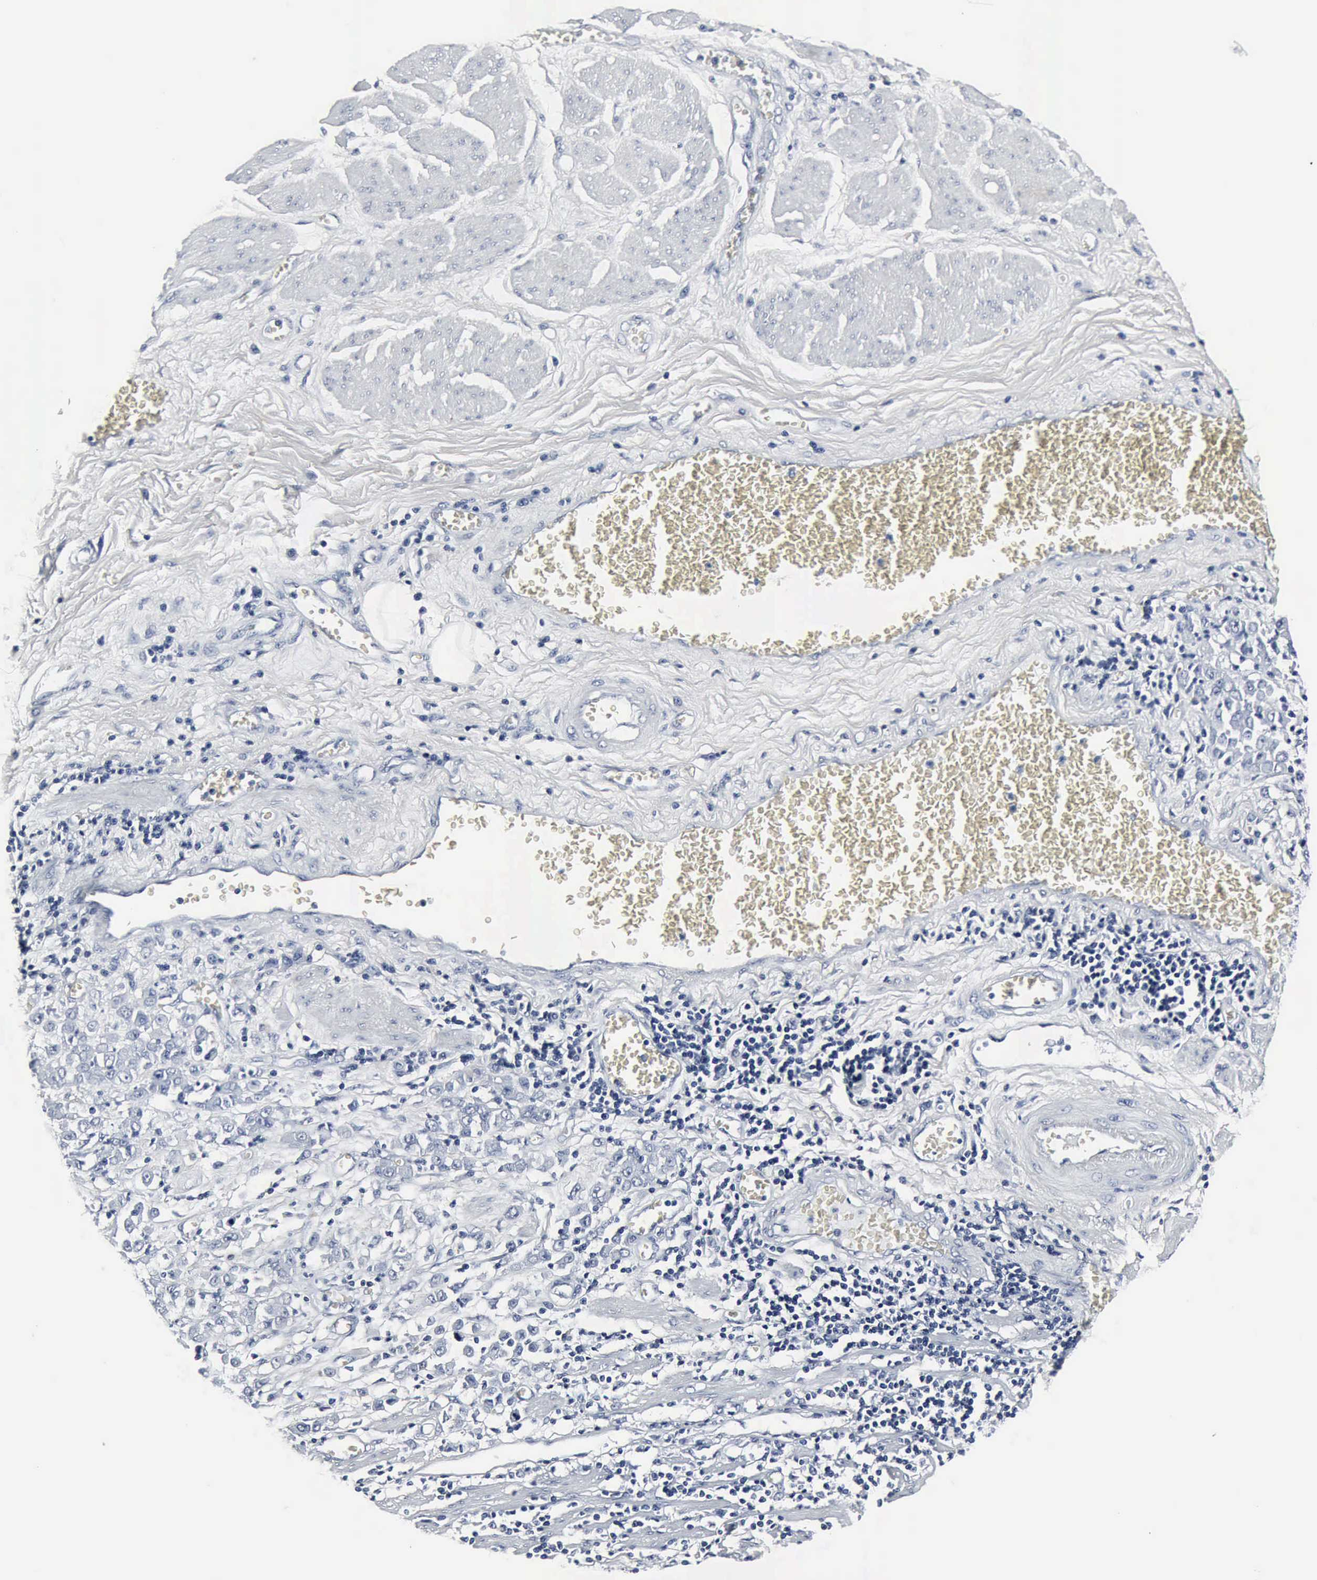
{"staining": {"intensity": "negative", "quantity": "none", "location": "none"}, "tissue": "stomach cancer", "cell_type": "Tumor cells", "image_type": "cancer", "snomed": [{"axis": "morphology", "description": "Adenocarcinoma, NOS"}, {"axis": "topography", "description": "Stomach"}], "caption": "Adenocarcinoma (stomach) stained for a protein using immunohistochemistry exhibits no staining tumor cells.", "gene": "SNAP25", "patient": {"sex": "male", "age": 72}}